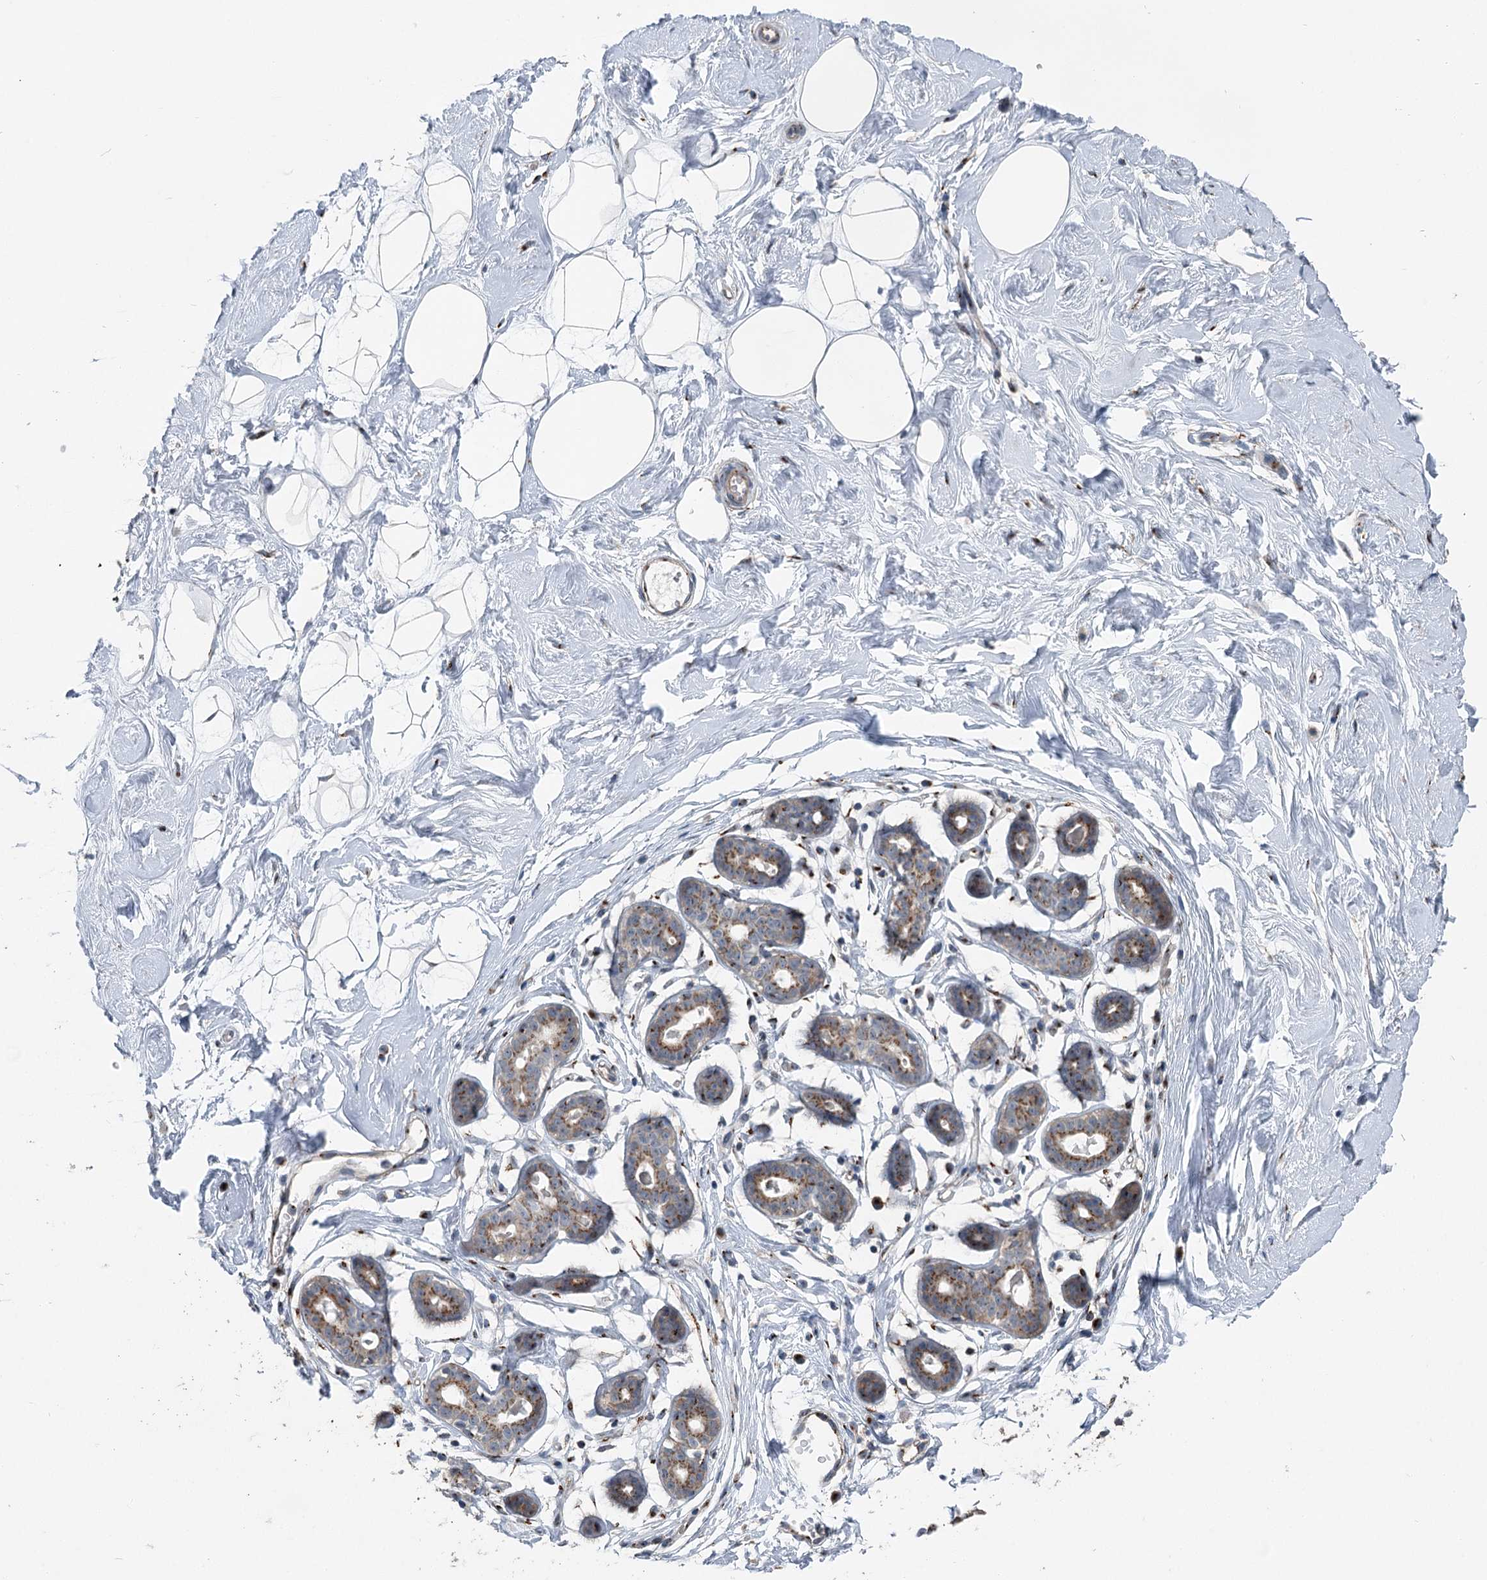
{"staining": {"intensity": "weak", "quantity": "25%-75%", "location": "cytoplasmic/membranous"}, "tissue": "breast", "cell_type": "Adipocytes", "image_type": "normal", "snomed": [{"axis": "morphology", "description": "Normal tissue, NOS"}, {"axis": "morphology", "description": "Adenoma, NOS"}, {"axis": "topography", "description": "Breast"}], "caption": "Protein staining of benign breast exhibits weak cytoplasmic/membranous expression in about 25%-75% of adipocytes. (IHC, brightfield microscopy, high magnification).", "gene": "ITIH5", "patient": {"sex": "female", "age": 23}}